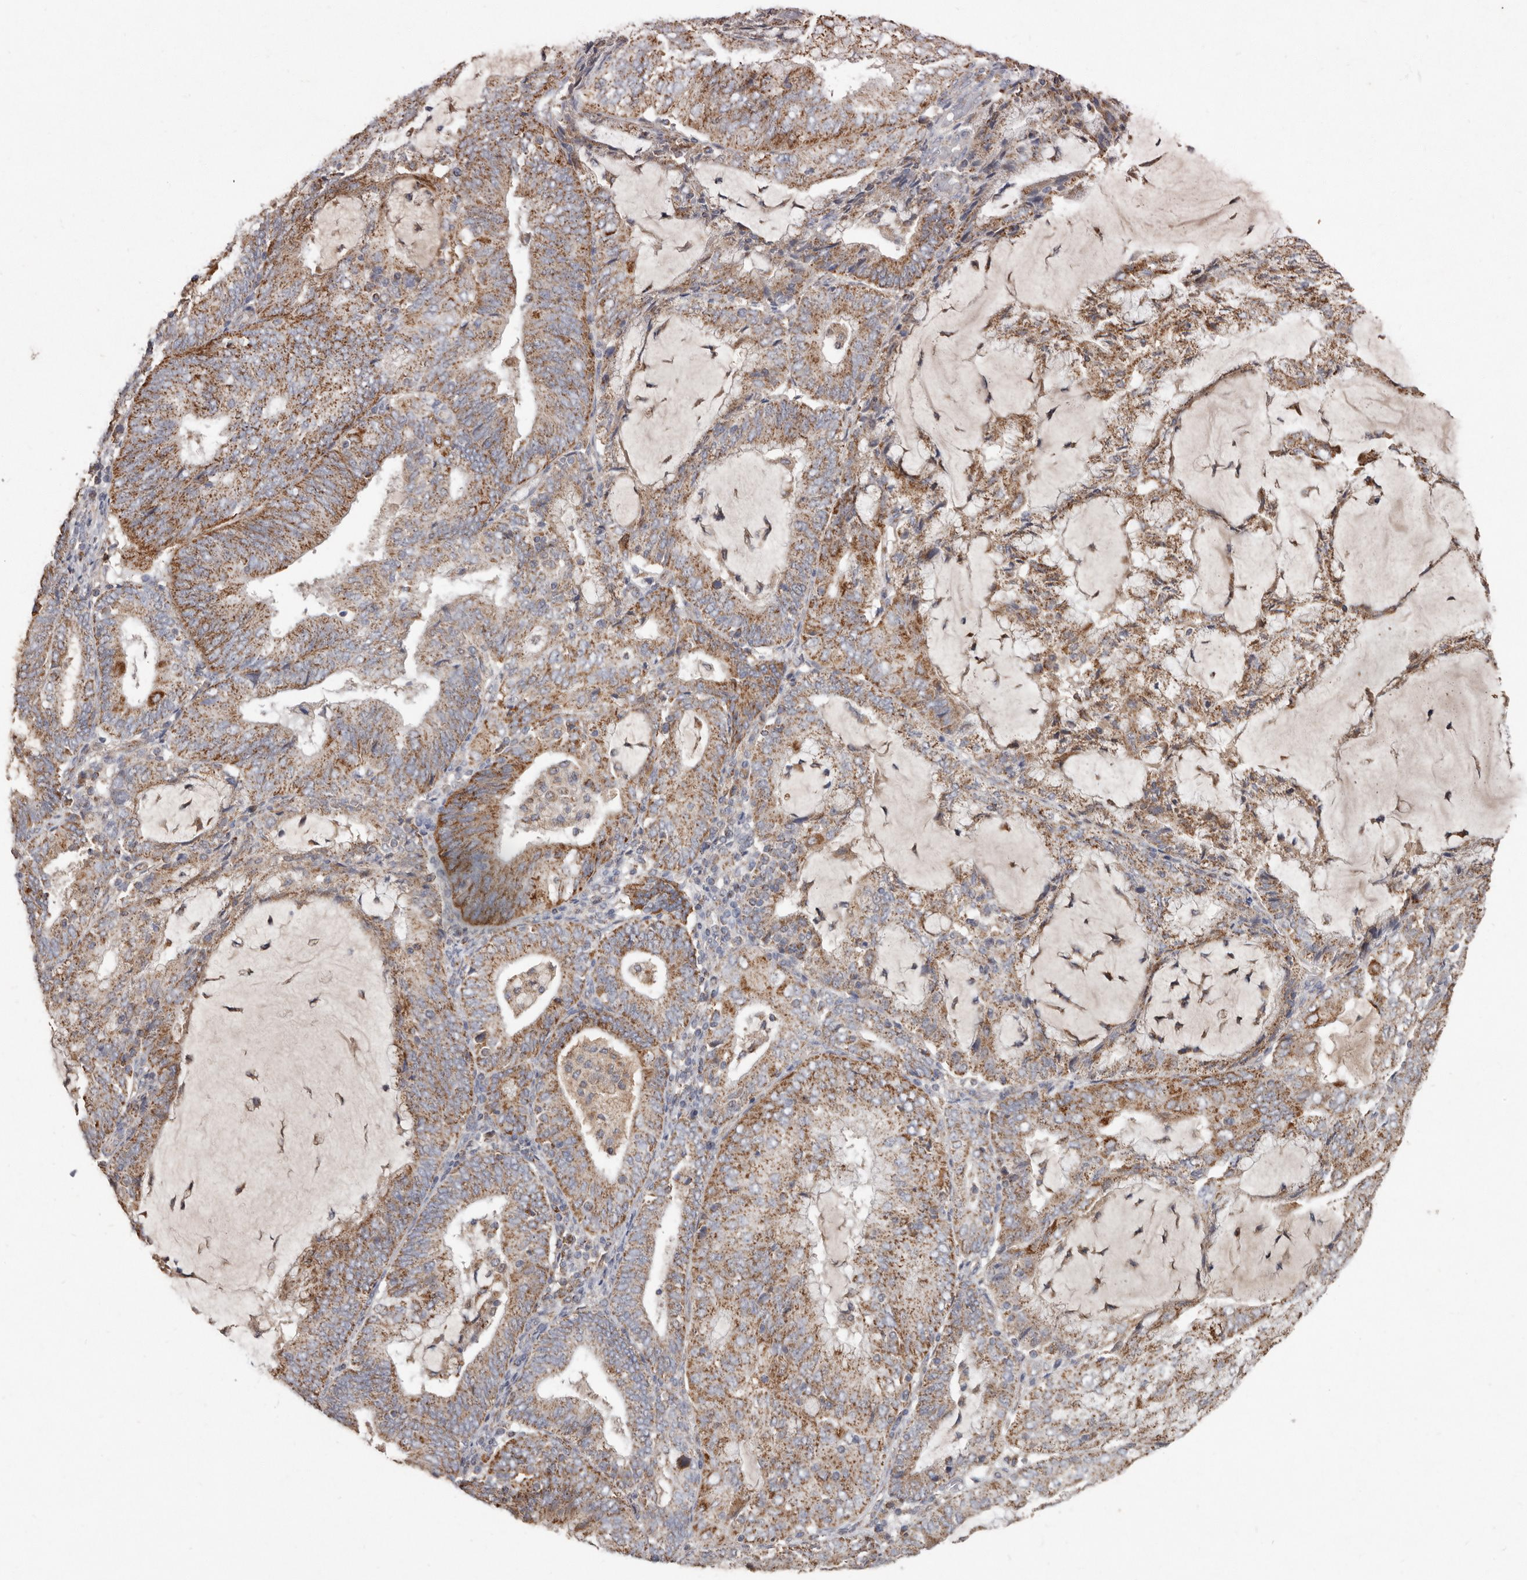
{"staining": {"intensity": "moderate", "quantity": ">75%", "location": "cytoplasmic/membranous"}, "tissue": "endometrial cancer", "cell_type": "Tumor cells", "image_type": "cancer", "snomed": [{"axis": "morphology", "description": "Adenocarcinoma, NOS"}, {"axis": "topography", "description": "Endometrium"}], "caption": "Immunohistochemistry (IHC) micrograph of neoplastic tissue: human adenocarcinoma (endometrial) stained using immunohistochemistry exhibits medium levels of moderate protein expression localized specifically in the cytoplasmic/membranous of tumor cells, appearing as a cytoplasmic/membranous brown color.", "gene": "KIF26B", "patient": {"sex": "female", "age": 81}}